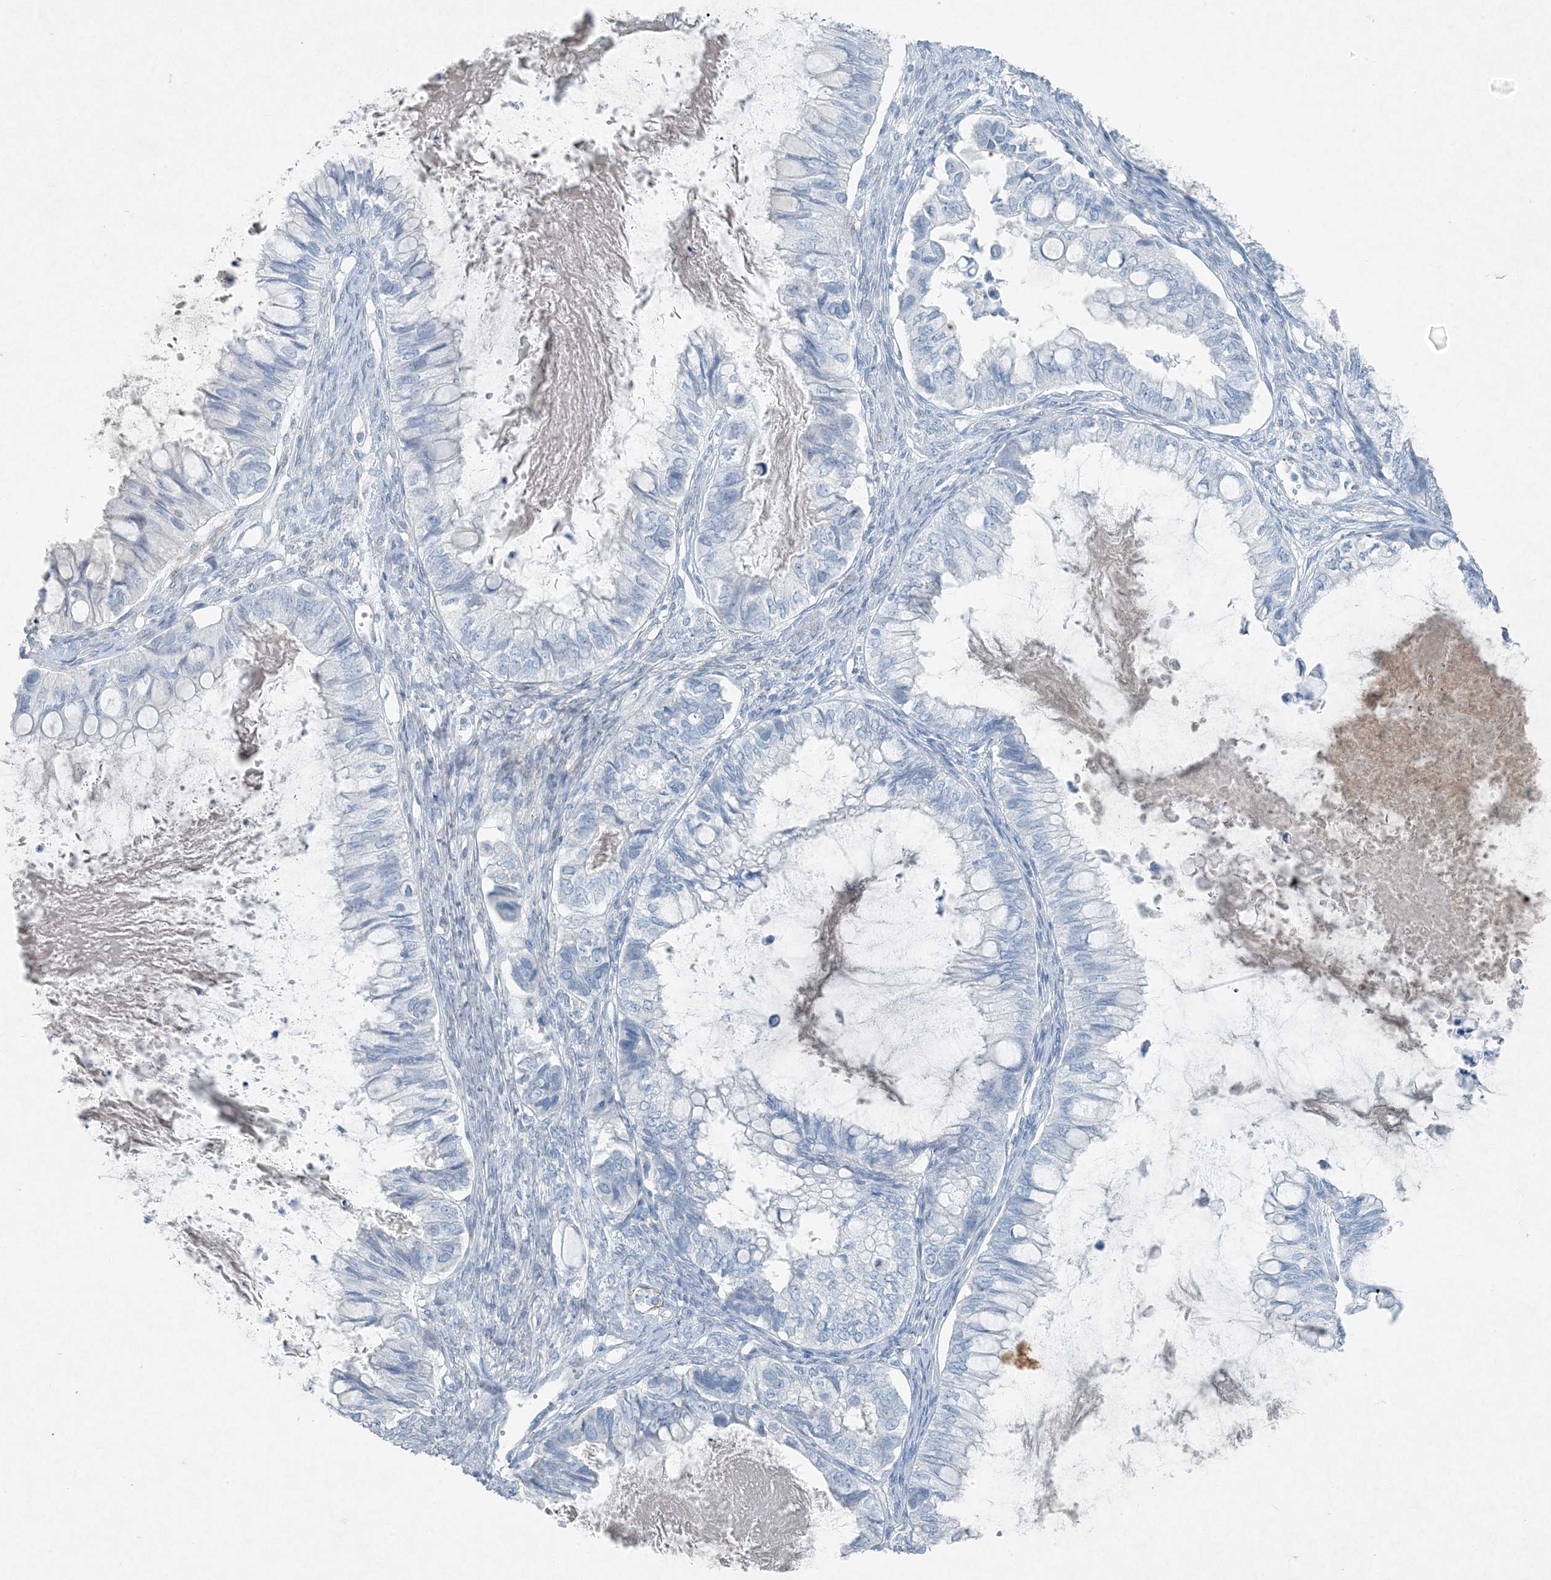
{"staining": {"intensity": "negative", "quantity": "none", "location": "none"}, "tissue": "ovarian cancer", "cell_type": "Tumor cells", "image_type": "cancer", "snomed": [{"axis": "morphology", "description": "Cystadenocarcinoma, mucinous, NOS"}, {"axis": "topography", "description": "Ovary"}], "caption": "Tumor cells are negative for protein expression in human ovarian cancer (mucinous cystadenocarcinoma).", "gene": "PGM5", "patient": {"sex": "female", "age": 80}}